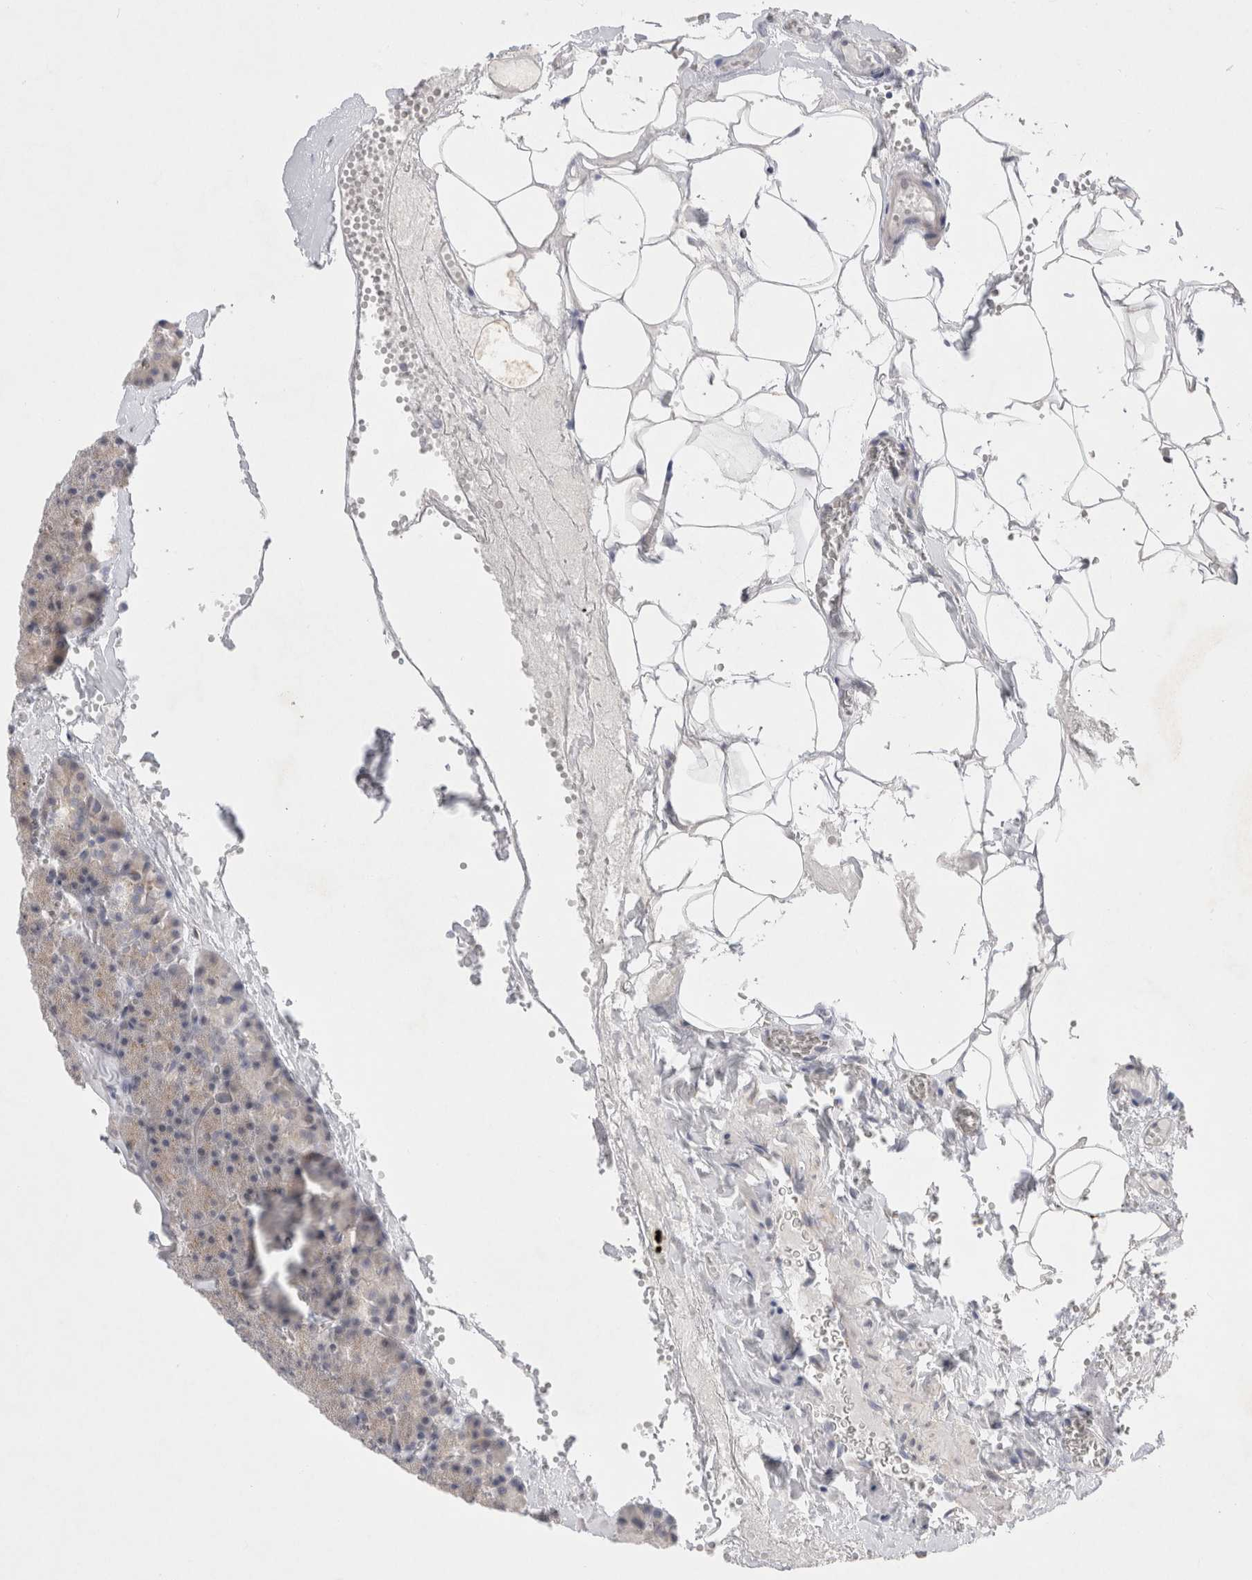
{"staining": {"intensity": "weak", "quantity": "25%-75%", "location": "cytoplasmic/membranous"}, "tissue": "pancreas", "cell_type": "Exocrine glandular cells", "image_type": "normal", "snomed": [{"axis": "morphology", "description": "Normal tissue, NOS"}, {"axis": "morphology", "description": "Carcinoid, malignant, NOS"}, {"axis": "topography", "description": "Pancreas"}], "caption": "Weak cytoplasmic/membranous staining for a protein is seen in approximately 25%-75% of exocrine glandular cells of unremarkable pancreas using immunohistochemistry.", "gene": "TRMT1L", "patient": {"sex": "female", "age": 35}}